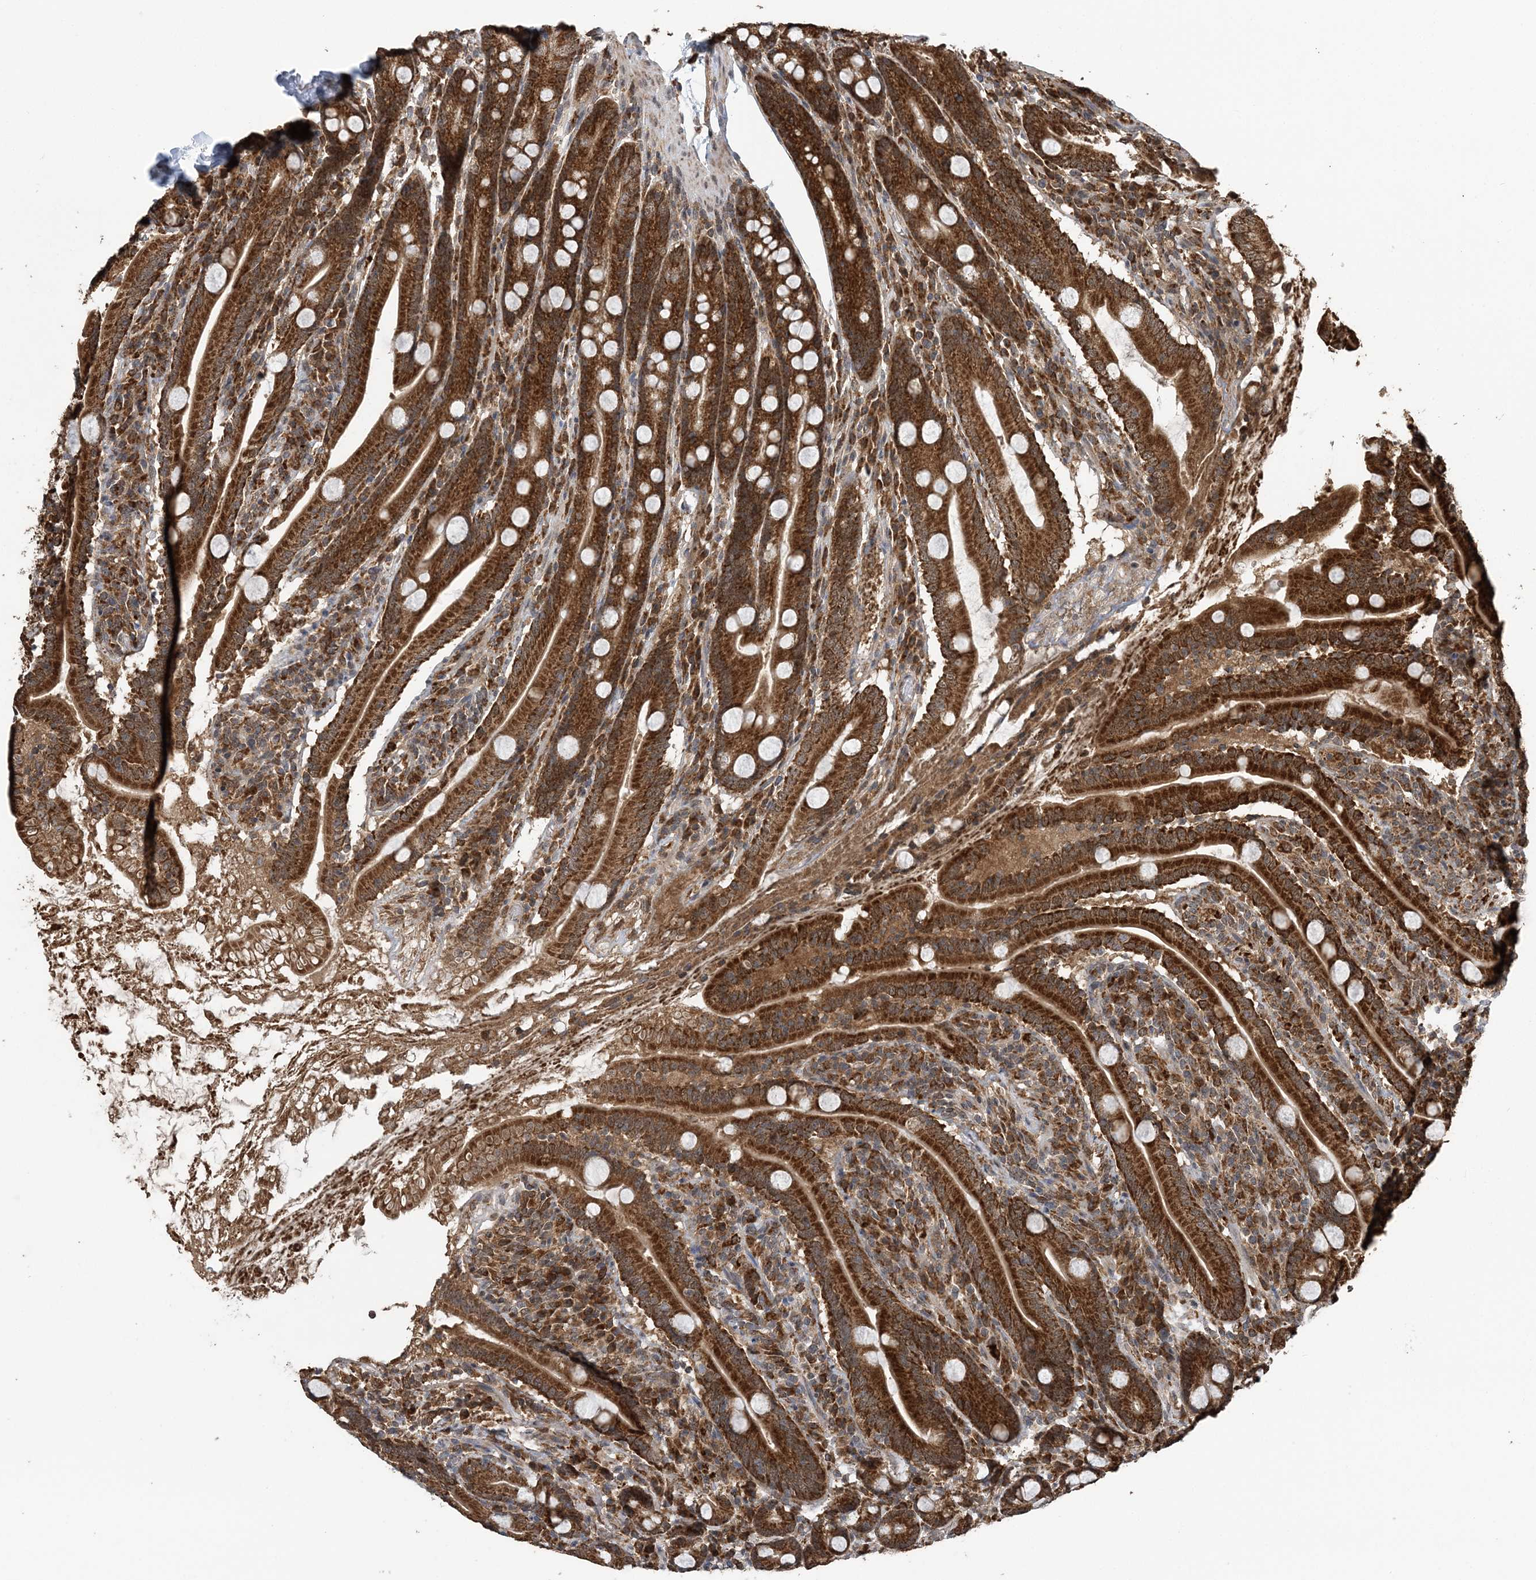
{"staining": {"intensity": "strong", "quantity": ">75%", "location": "cytoplasmic/membranous"}, "tissue": "duodenum", "cell_type": "Glandular cells", "image_type": "normal", "snomed": [{"axis": "morphology", "description": "Normal tissue, NOS"}, {"axis": "topography", "description": "Duodenum"}], "caption": "Brown immunohistochemical staining in benign human duodenum shows strong cytoplasmic/membranous staining in about >75% of glandular cells.", "gene": "PCBP1", "patient": {"sex": "male", "age": 35}}